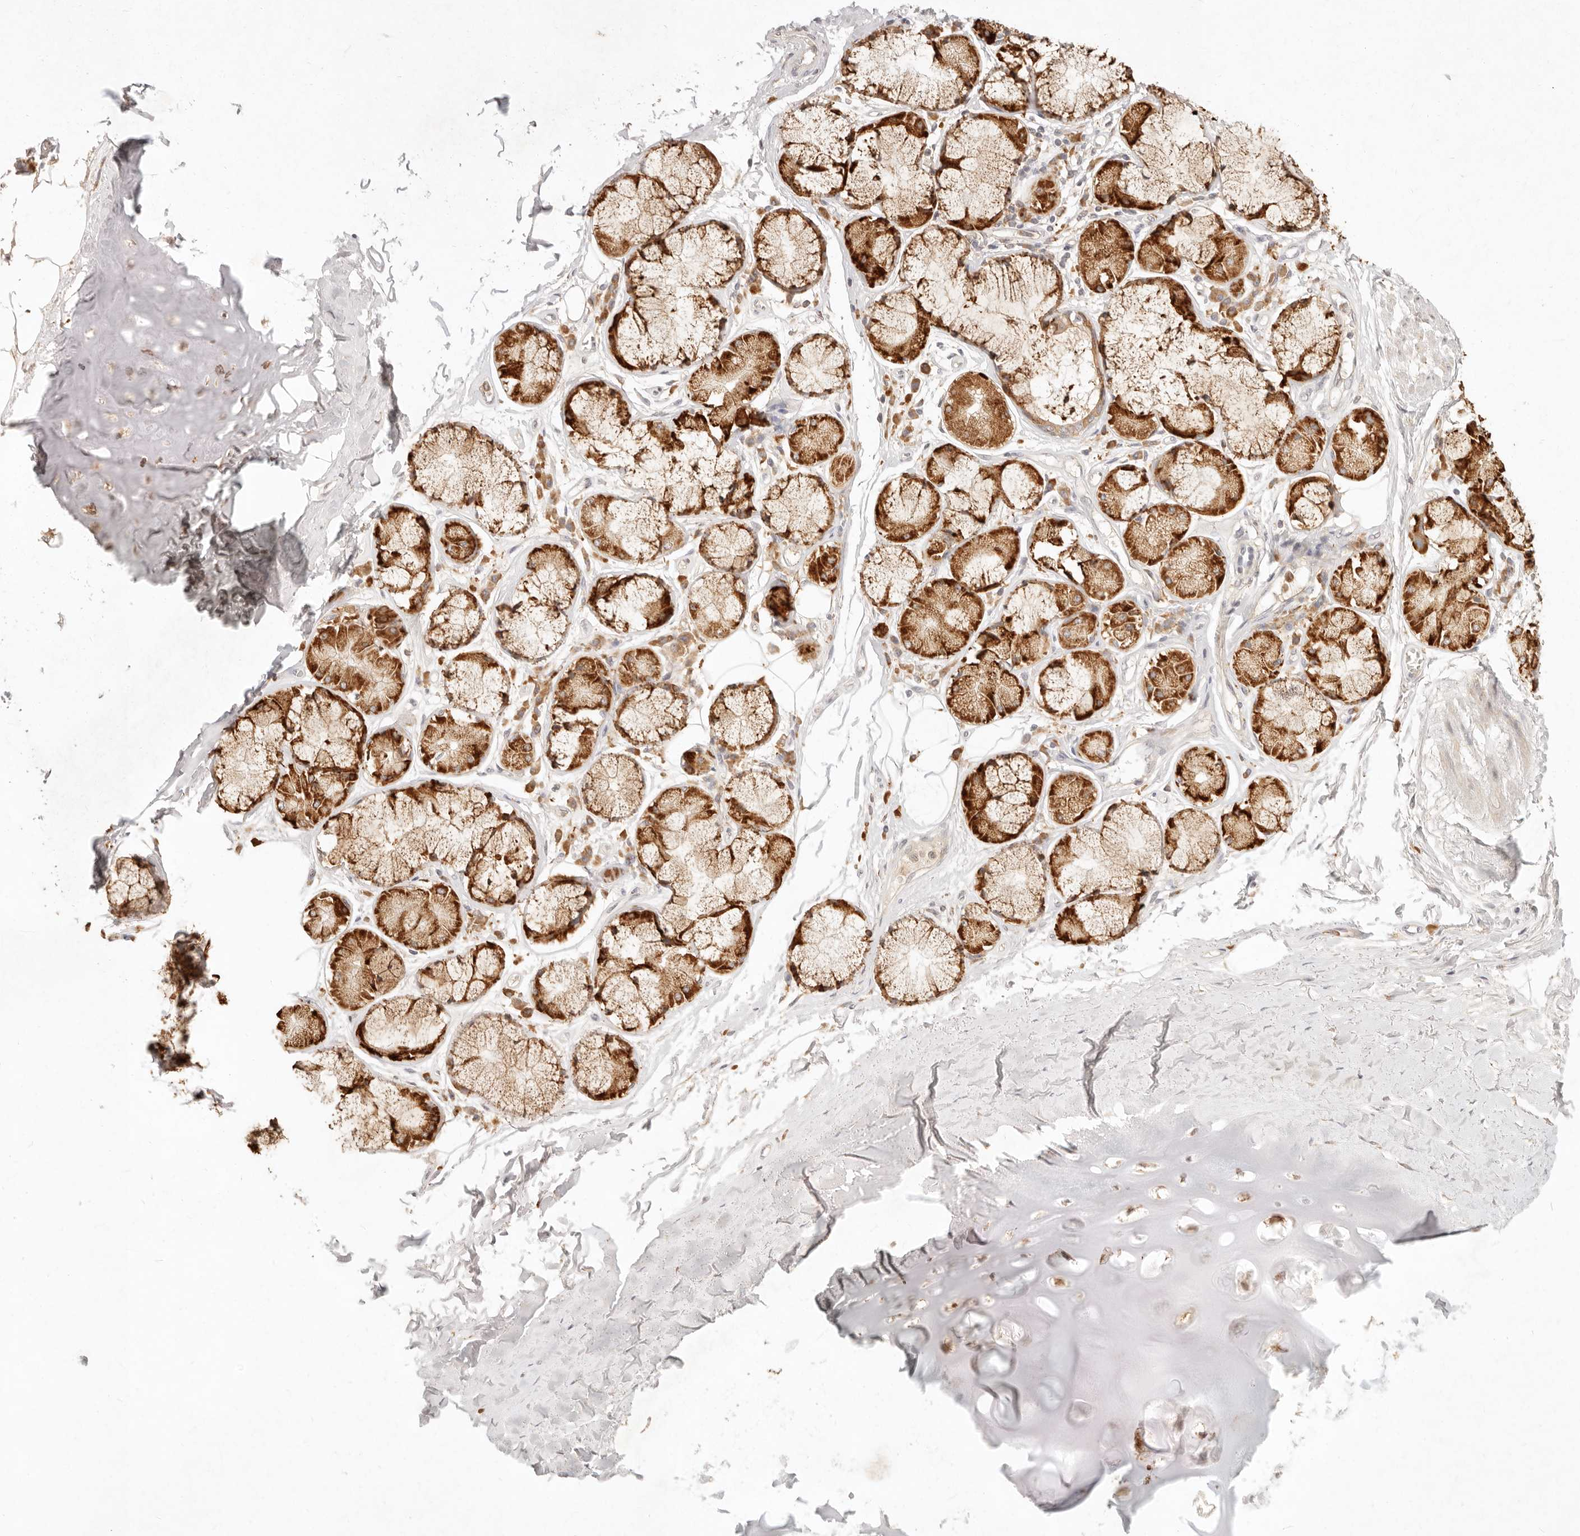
{"staining": {"intensity": "weak", "quantity": "<25%", "location": "cytoplasmic/membranous"}, "tissue": "adipose tissue", "cell_type": "Adipocytes", "image_type": "normal", "snomed": [{"axis": "morphology", "description": "Normal tissue, NOS"}, {"axis": "topography", "description": "Bronchus"}], "caption": "Immunohistochemical staining of normal adipose tissue exhibits no significant positivity in adipocytes. Nuclei are stained in blue.", "gene": "C1orf127", "patient": {"sex": "male", "age": 66}}